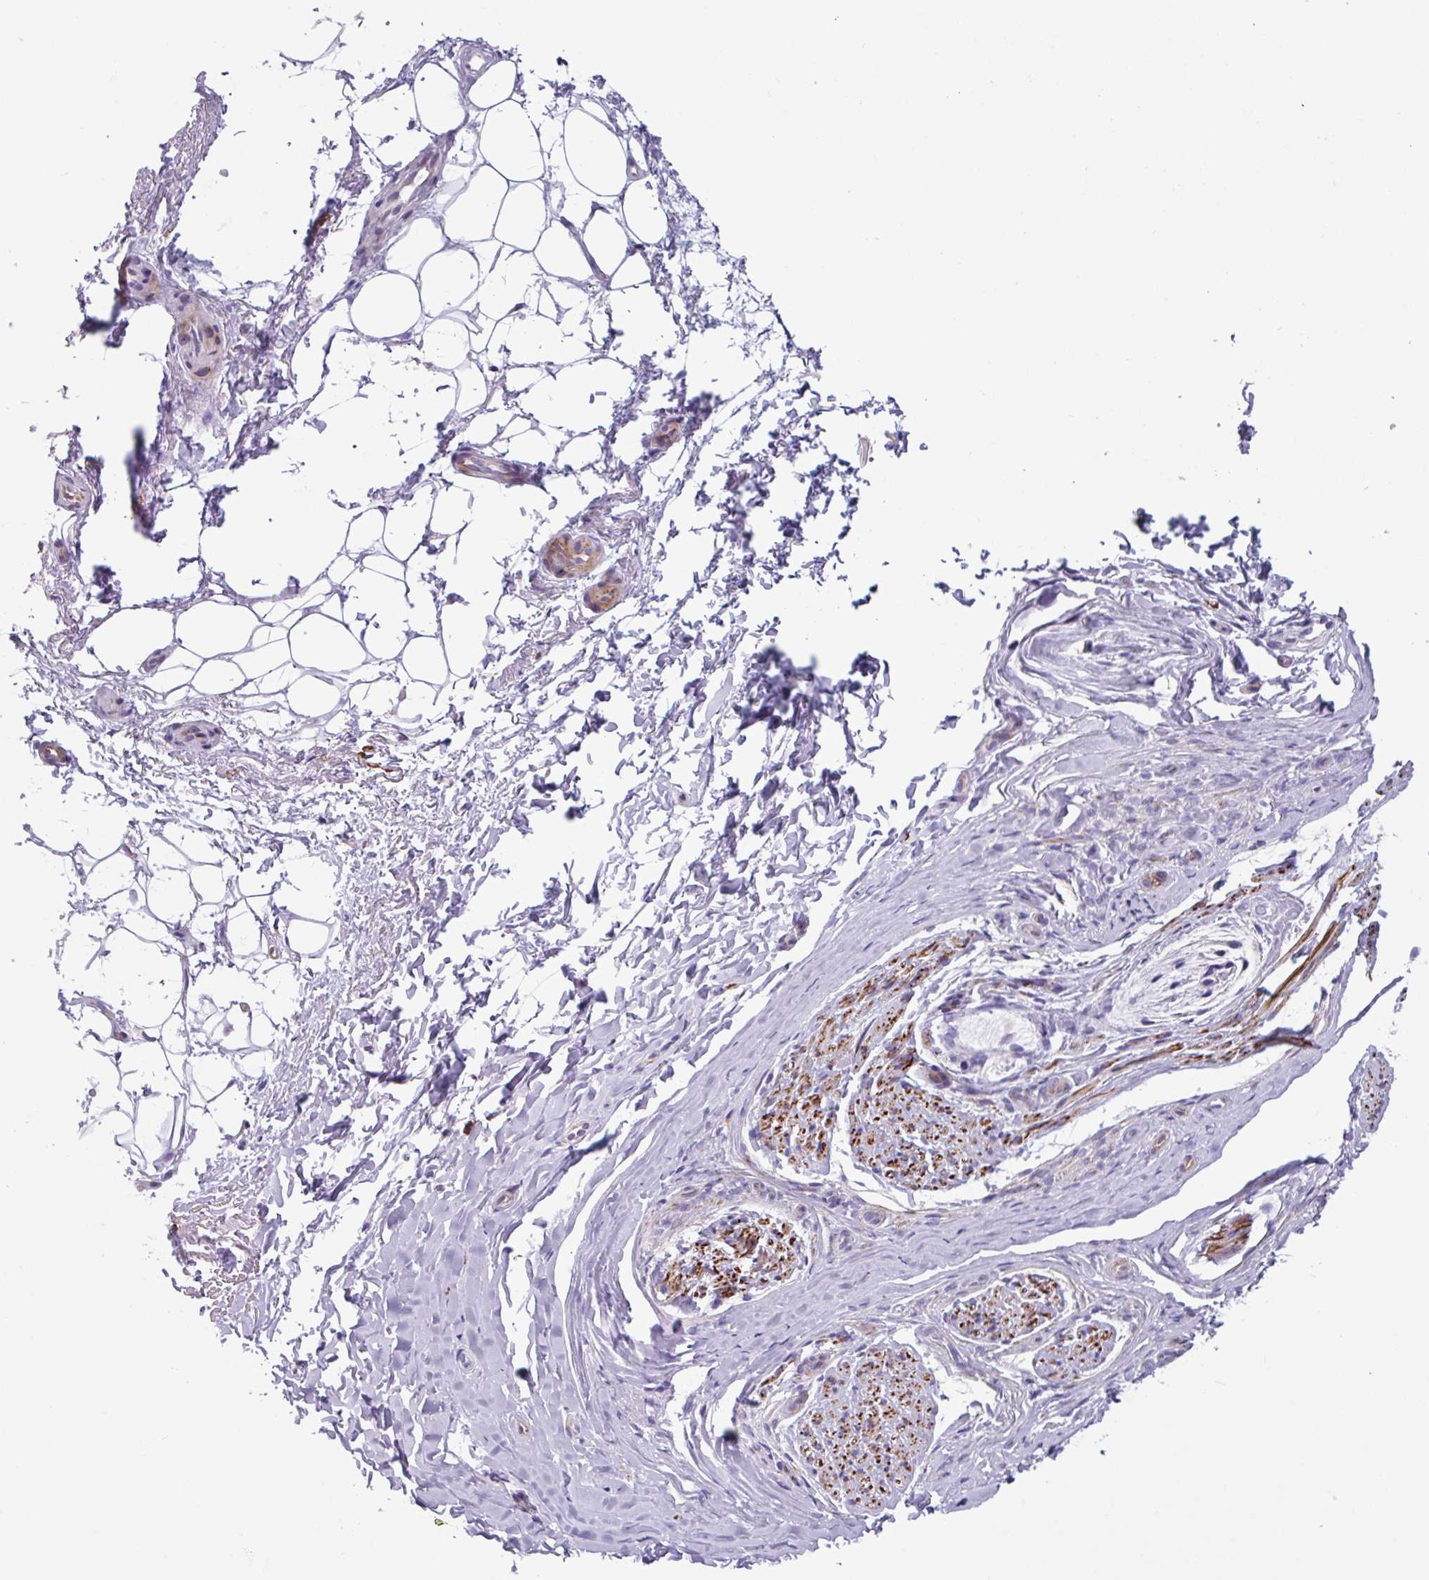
{"staining": {"intensity": "negative", "quantity": "none", "location": "none"}, "tissue": "adipose tissue", "cell_type": "Adipocytes", "image_type": "normal", "snomed": [{"axis": "morphology", "description": "Normal tissue, NOS"}, {"axis": "topography", "description": "Peripheral nerve tissue"}], "caption": "Immunohistochemical staining of unremarkable adipose tissue exhibits no significant expression in adipocytes. (Brightfield microscopy of DAB (3,3'-diaminobenzidine) IHC at high magnification).", "gene": "ADGRE1", "patient": {"sex": "female", "age": 61}}